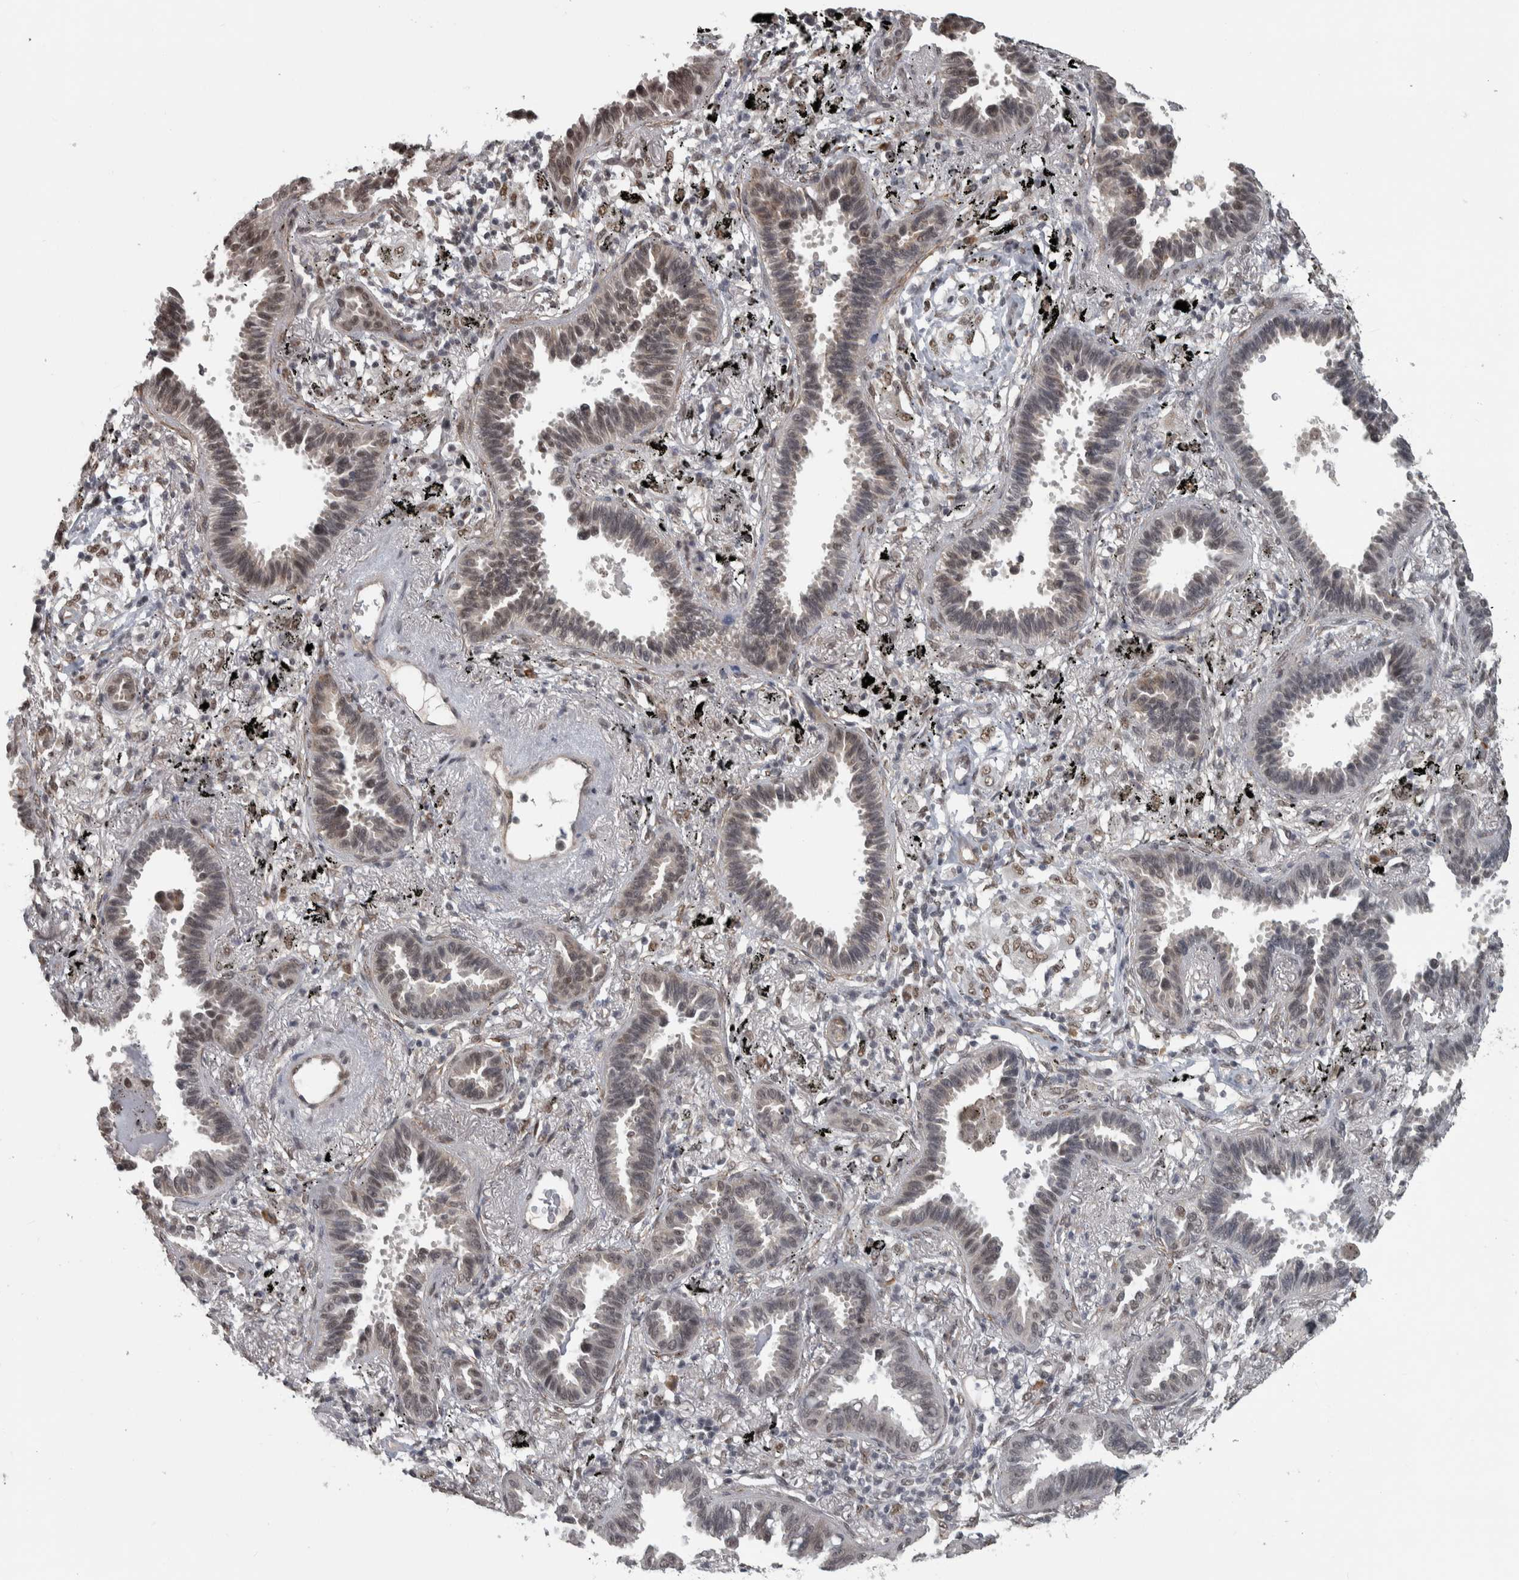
{"staining": {"intensity": "moderate", "quantity": "<25%", "location": "nuclear"}, "tissue": "lung cancer", "cell_type": "Tumor cells", "image_type": "cancer", "snomed": [{"axis": "morphology", "description": "Adenocarcinoma, NOS"}, {"axis": "topography", "description": "Lung"}], "caption": "Immunohistochemistry (DAB) staining of lung adenocarcinoma exhibits moderate nuclear protein expression in approximately <25% of tumor cells.", "gene": "DDX42", "patient": {"sex": "male", "age": 59}}